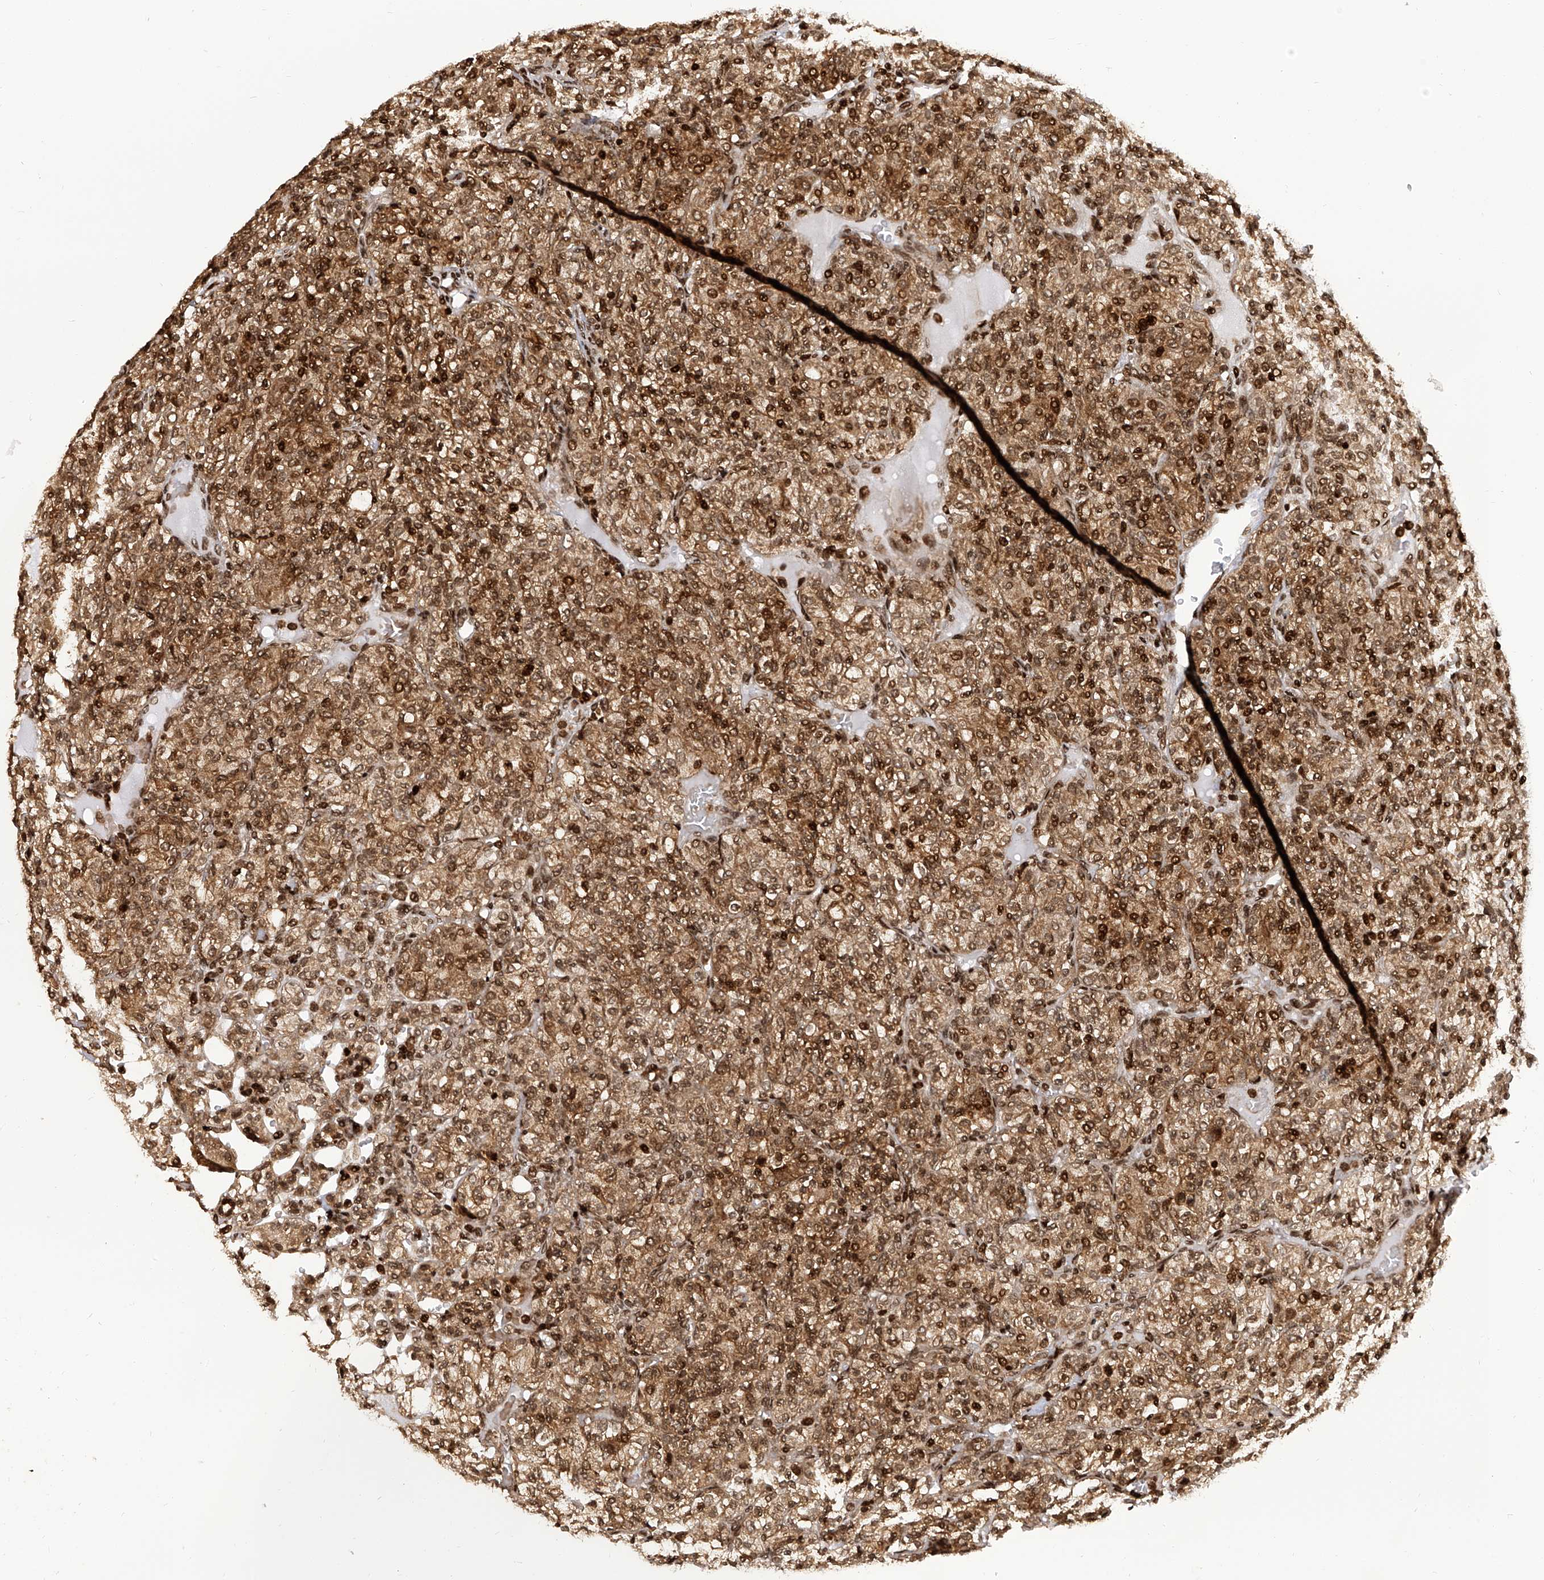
{"staining": {"intensity": "strong", "quantity": ">75%", "location": "cytoplasmic/membranous,nuclear"}, "tissue": "renal cancer", "cell_type": "Tumor cells", "image_type": "cancer", "snomed": [{"axis": "morphology", "description": "Adenocarcinoma, NOS"}, {"axis": "topography", "description": "Kidney"}], "caption": "Strong cytoplasmic/membranous and nuclear protein expression is seen in approximately >75% of tumor cells in renal adenocarcinoma.", "gene": "PAK1IP1", "patient": {"sex": "male", "age": 77}}